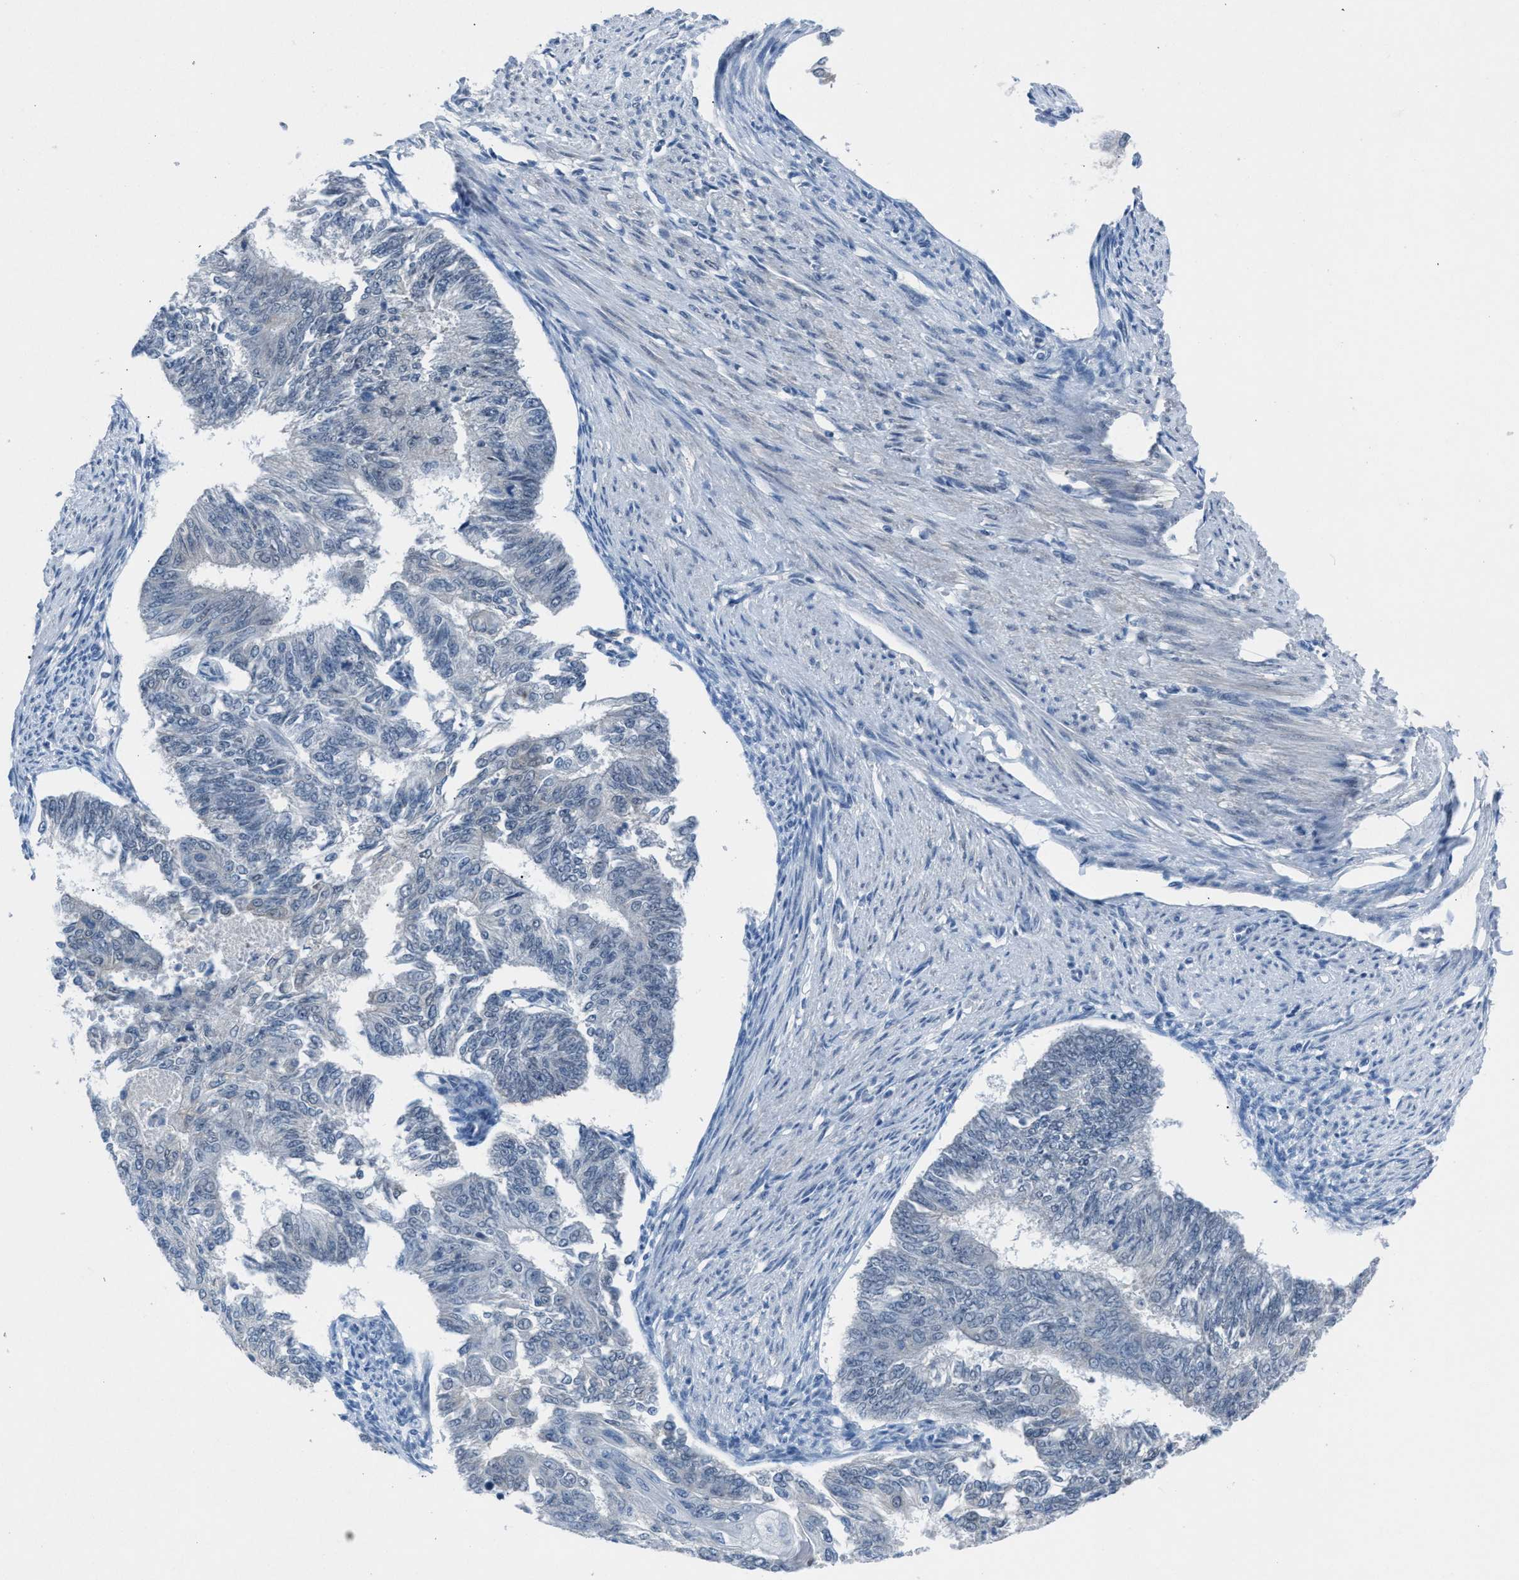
{"staining": {"intensity": "negative", "quantity": "none", "location": "none"}, "tissue": "endometrial cancer", "cell_type": "Tumor cells", "image_type": "cancer", "snomed": [{"axis": "morphology", "description": "Adenocarcinoma, NOS"}, {"axis": "topography", "description": "Endometrium"}], "caption": "The IHC photomicrograph has no significant expression in tumor cells of endometrial adenocarcinoma tissue. Nuclei are stained in blue.", "gene": "ANAPC11", "patient": {"sex": "female", "age": 32}}